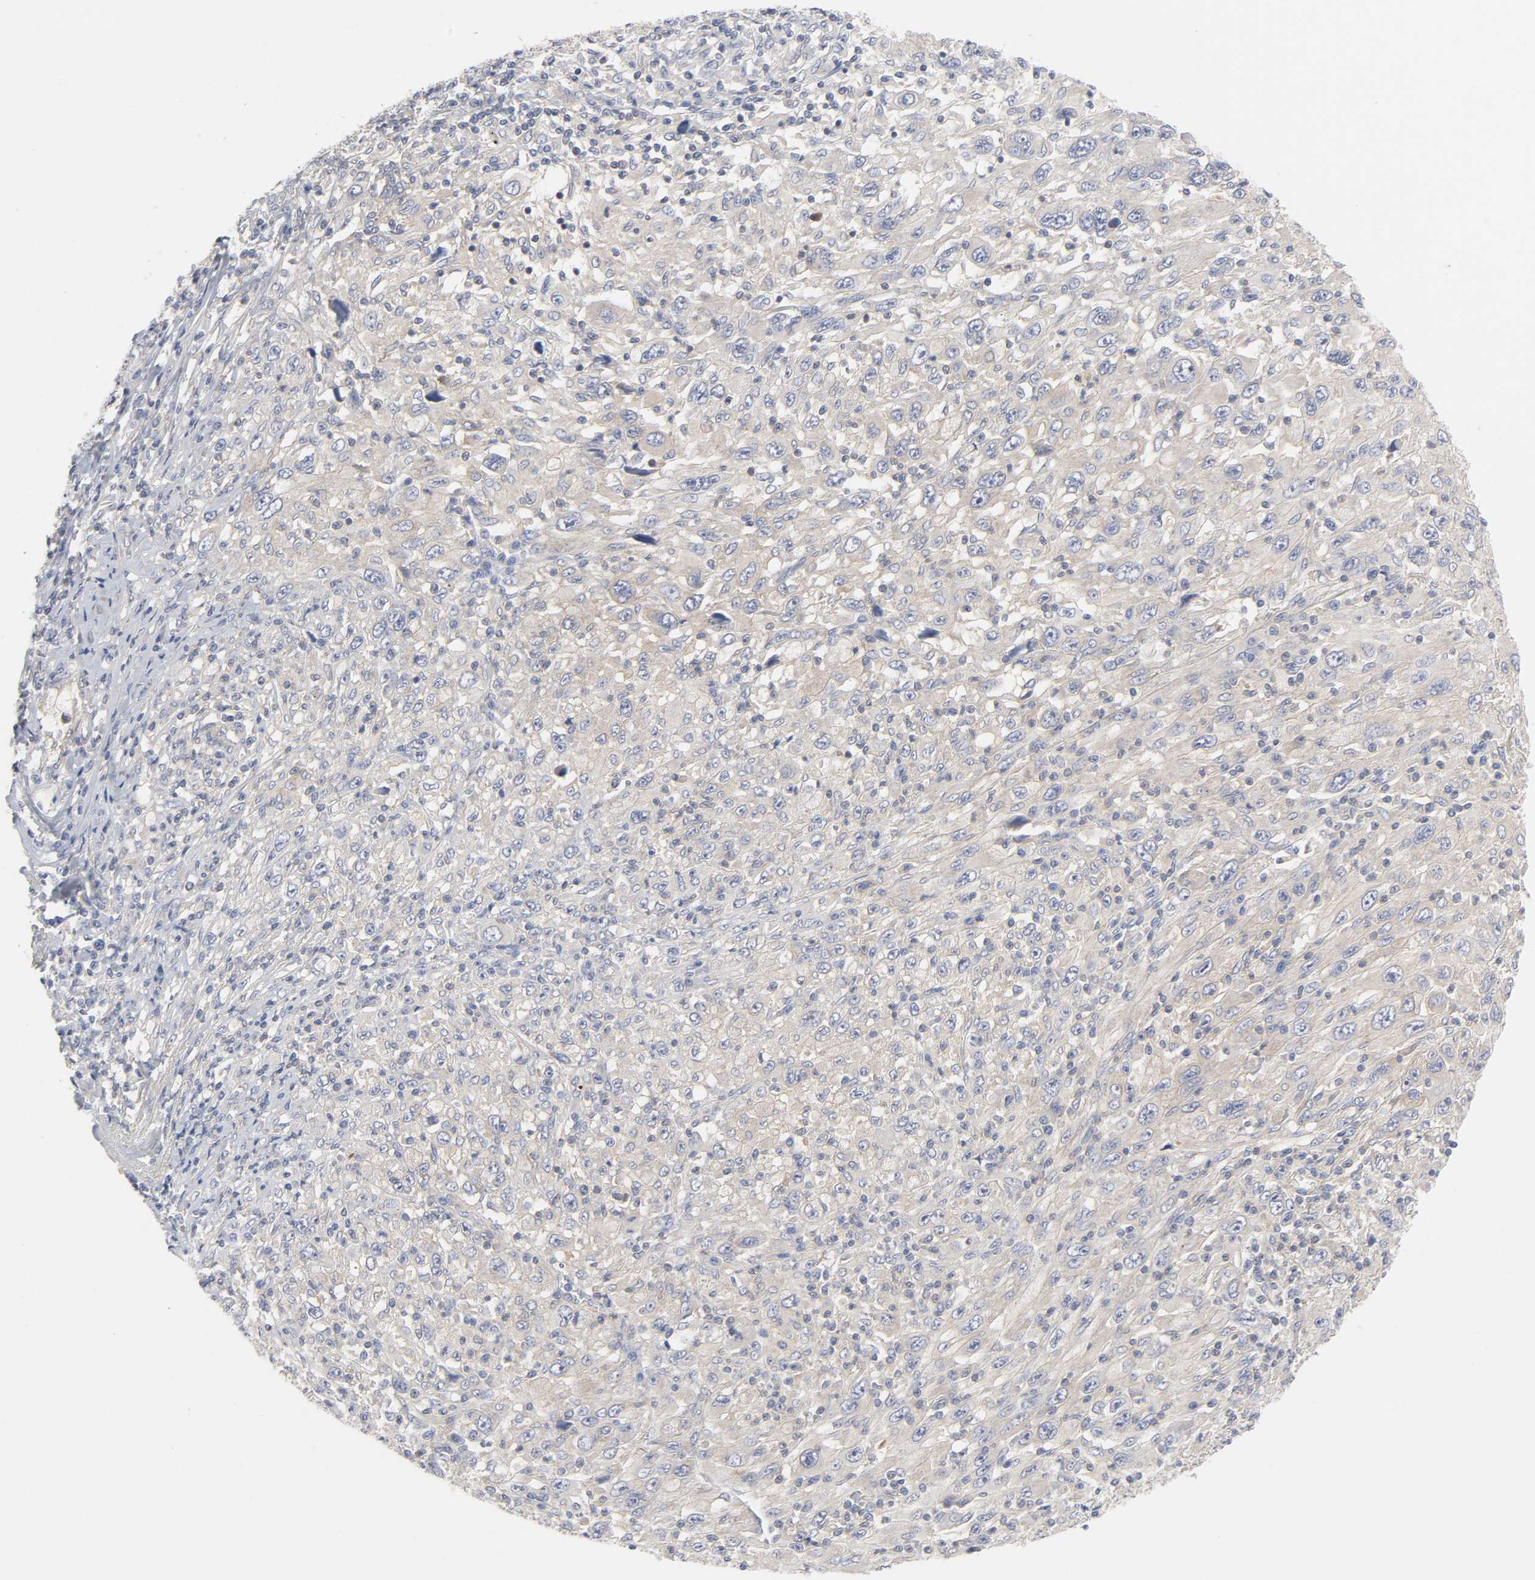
{"staining": {"intensity": "negative", "quantity": "none", "location": "none"}, "tissue": "melanoma", "cell_type": "Tumor cells", "image_type": "cancer", "snomed": [{"axis": "morphology", "description": "Malignant melanoma, Metastatic site"}, {"axis": "topography", "description": "Skin"}], "caption": "This is a histopathology image of immunohistochemistry staining of malignant melanoma (metastatic site), which shows no staining in tumor cells.", "gene": "ROCK1", "patient": {"sex": "female", "age": 56}}